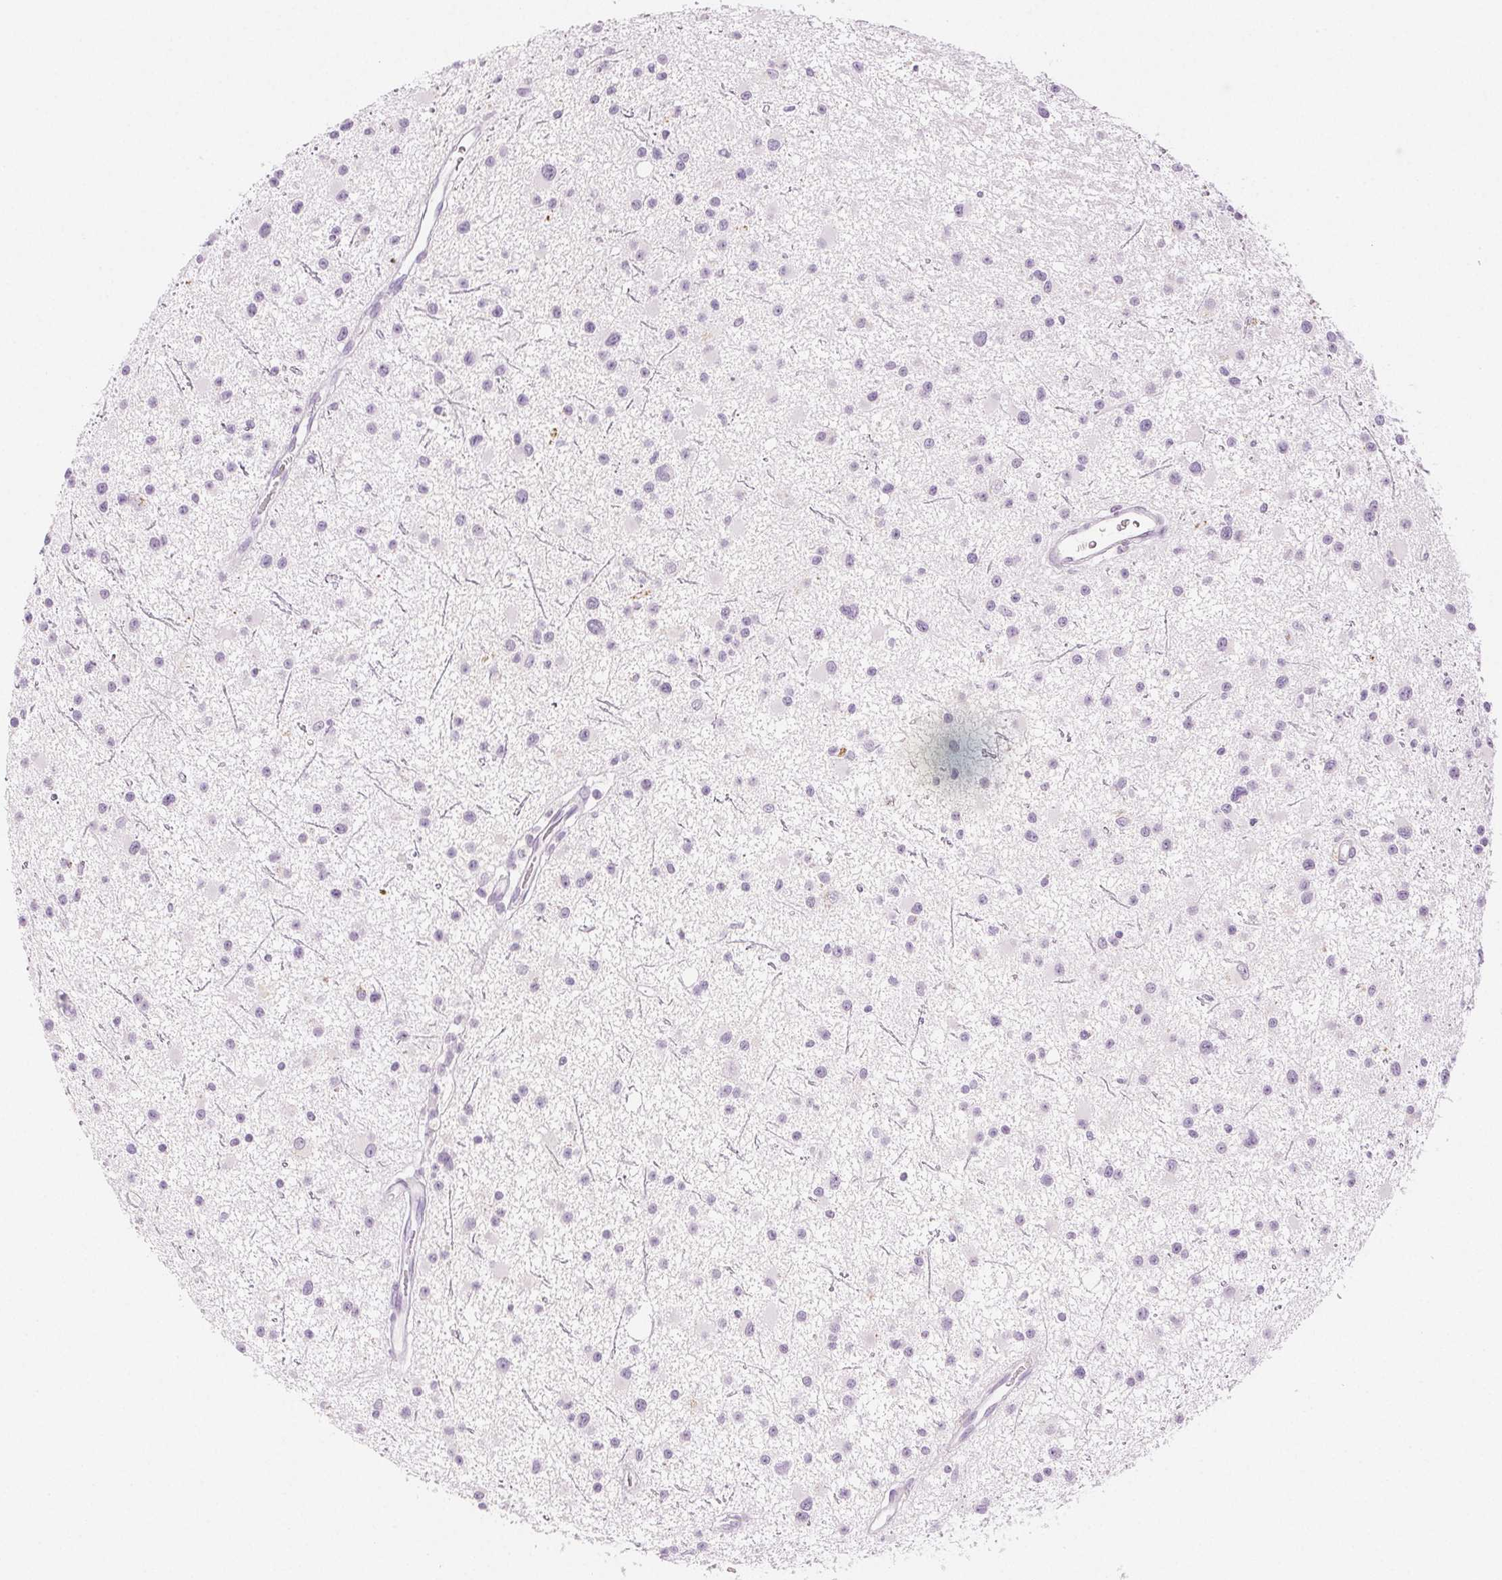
{"staining": {"intensity": "negative", "quantity": "none", "location": "none"}, "tissue": "glioma", "cell_type": "Tumor cells", "image_type": "cancer", "snomed": [{"axis": "morphology", "description": "Glioma, malignant, Low grade"}, {"axis": "topography", "description": "Brain"}], "caption": "Glioma stained for a protein using IHC exhibits no expression tumor cells.", "gene": "SLC5A2", "patient": {"sex": "male", "age": 43}}